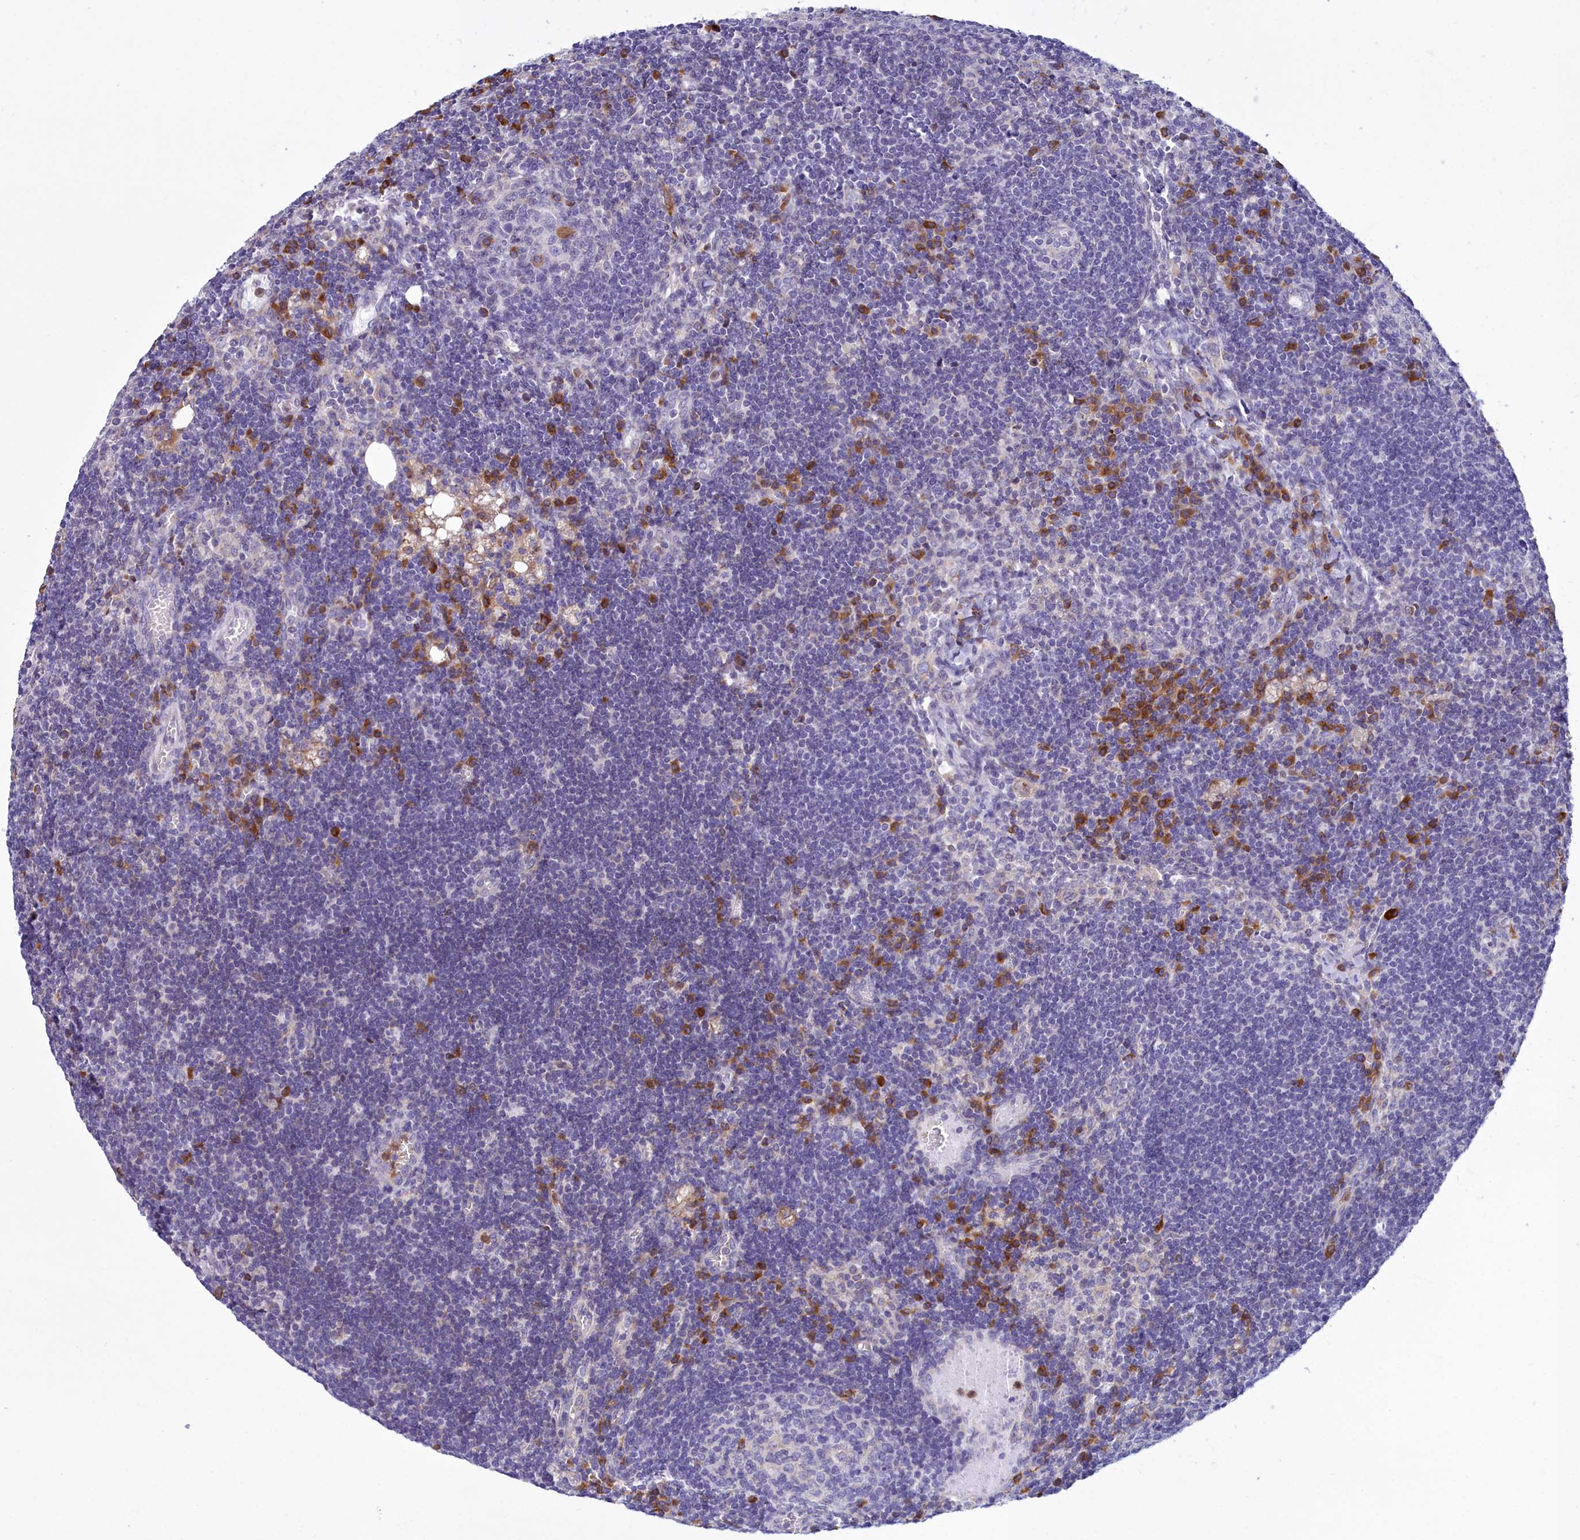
{"staining": {"intensity": "strong", "quantity": "<25%", "location": "cytoplasmic/membranous"}, "tissue": "lymph node", "cell_type": "Germinal center cells", "image_type": "normal", "snomed": [{"axis": "morphology", "description": "Normal tissue, NOS"}, {"axis": "topography", "description": "Lymph node"}], "caption": "Protein expression analysis of benign human lymph node reveals strong cytoplasmic/membranous expression in about <25% of germinal center cells. The staining was performed using DAB (3,3'-diaminobenzidine), with brown indicating positive protein expression. Nuclei are stained blue with hematoxylin.", "gene": "HM13", "patient": {"sex": "female", "age": 73}}